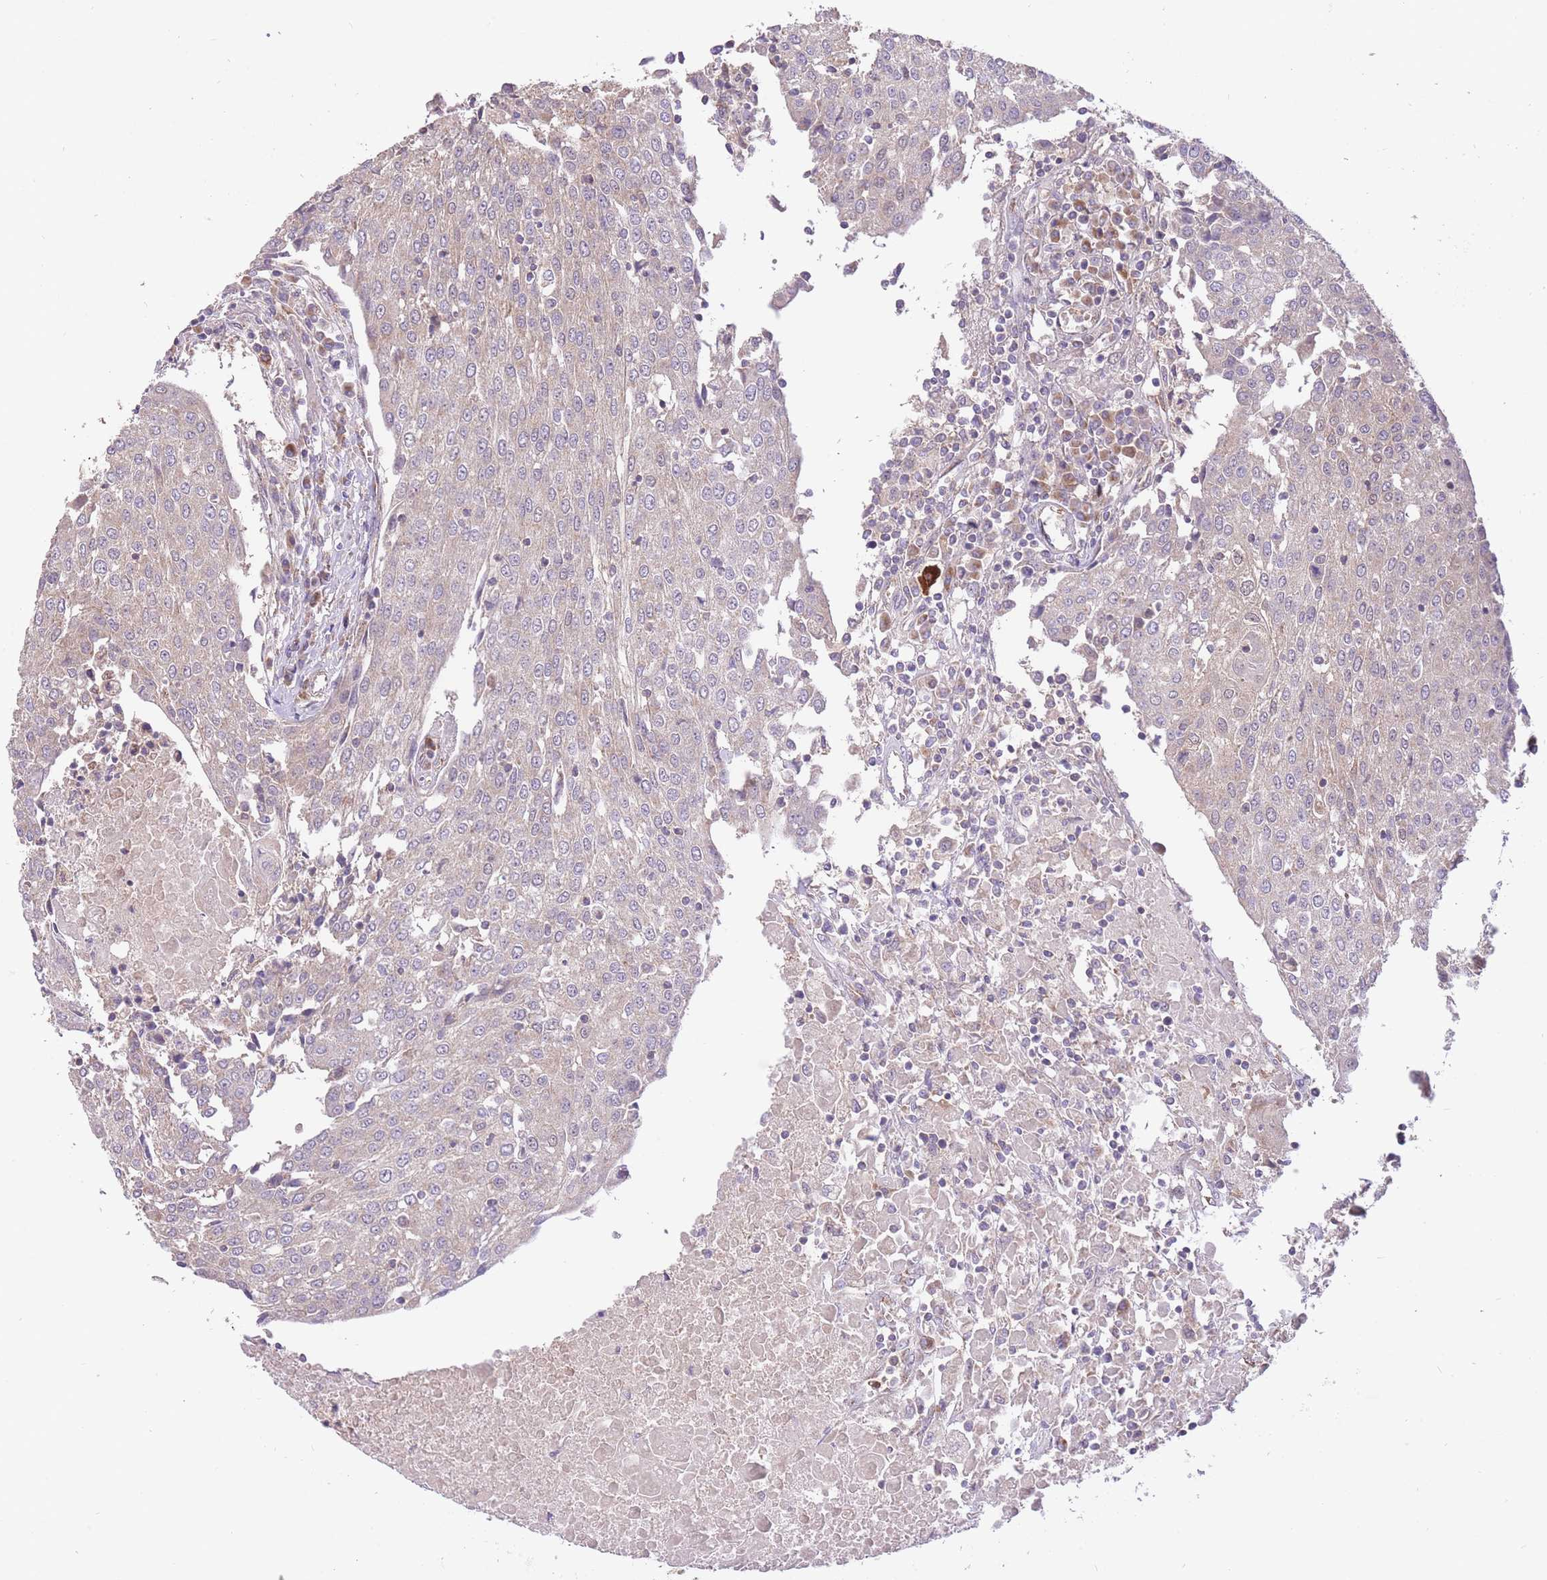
{"staining": {"intensity": "weak", "quantity": "25%-75%", "location": "cytoplasmic/membranous"}, "tissue": "urothelial cancer", "cell_type": "Tumor cells", "image_type": "cancer", "snomed": [{"axis": "morphology", "description": "Urothelial carcinoma, High grade"}, {"axis": "topography", "description": "Urinary bladder"}], "caption": "Urothelial cancer stained for a protein shows weak cytoplasmic/membranous positivity in tumor cells.", "gene": "PREP", "patient": {"sex": "female", "age": 85}}